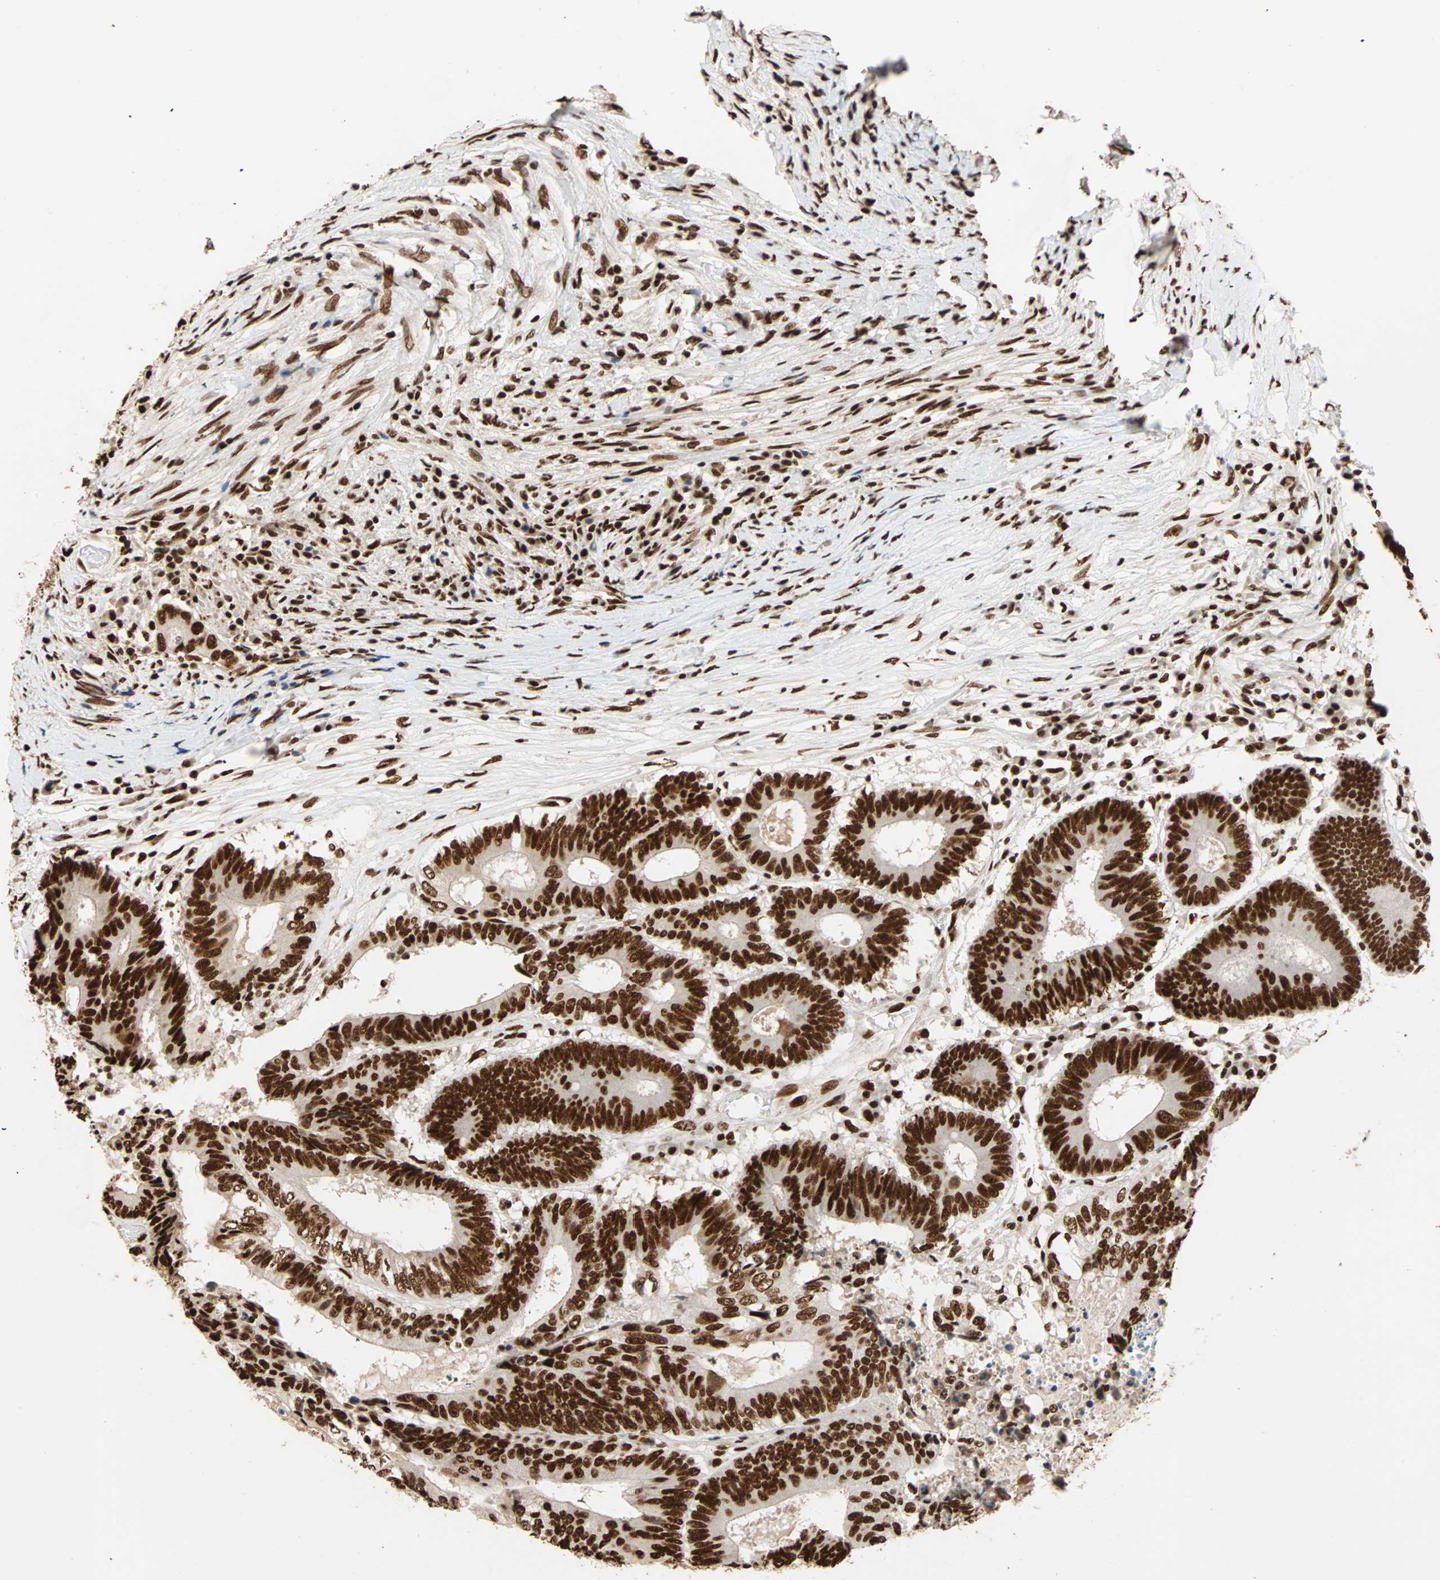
{"staining": {"intensity": "strong", "quantity": ">75%", "location": "nuclear"}, "tissue": "colorectal cancer", "cell_type": "Tumor cells", "image_type": "cancer", "snomed": [{"axis": "morphology", "description": "Adenocarcinoma, NOS"}, {"axis": "topography", "description": "Rectum"}], "caption": "Brown immunohistochemical staining in human colorectal adenocarcinoma reveals strong nuclear staining in about >75% of tumor cells. The staining was performed using DAB to visualize the protein expression in brown, while the nuclei were stained in blue with hematoxylin (Magnification: 20x).", "gene": "ILF2", "patient": {"sex": "male", "age": 63}}